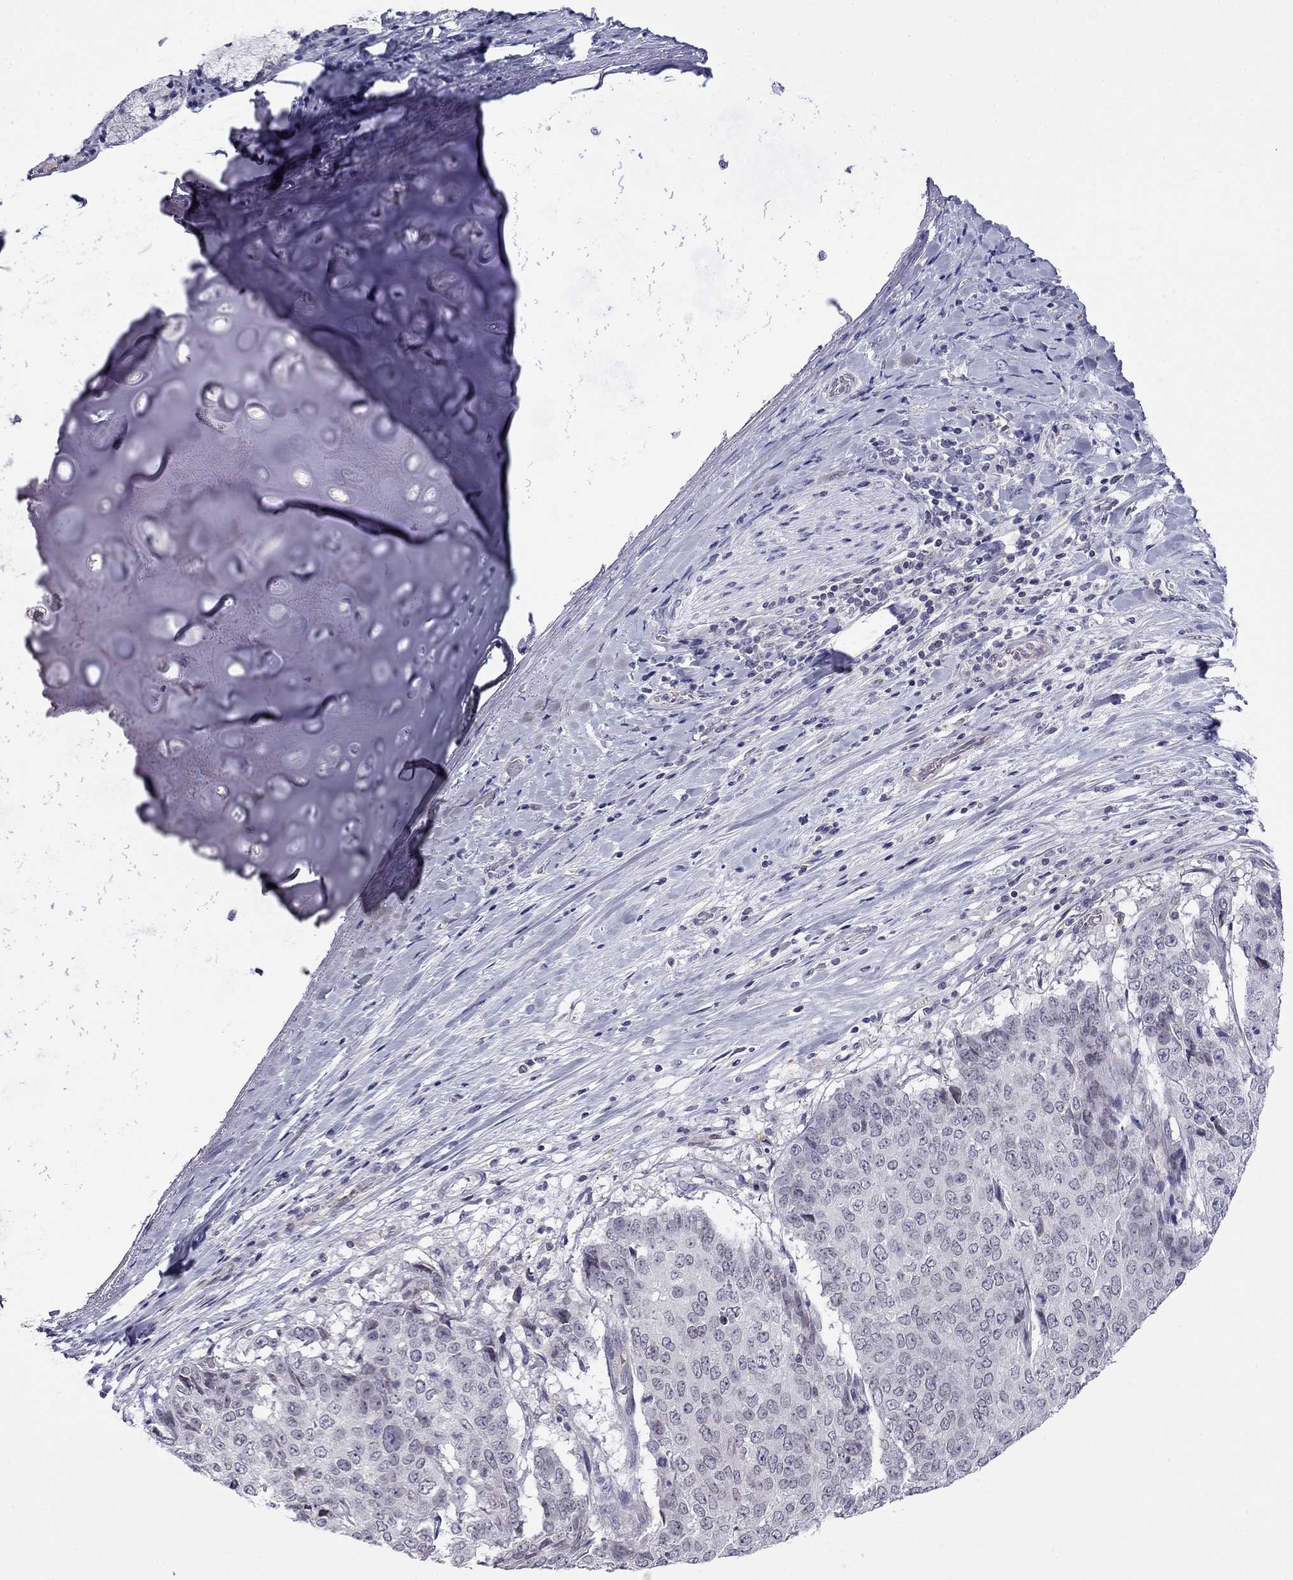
{"staining": {"intensity": "negative", "quantity": "none", "location": "none"}, "tissue": "lung cancer", "cell_type": "Tumor cells", "image_type": "cancer", "snomed": [{"axis": "morphology", "description": "Normal tissue, NOS"}, {"axis": "morphology", "description": "Squamous cell carcinoma, NOS"}, {"axis": "topography", "description": "Bronchus"}, {"axis": "topography", "description": "Lung"}], "caption": "Immunohistochemistry (IHC) of squamous cell carcinoma (lung) reveals no expression in tumor cells.", "gene": "PRR18", "patient": {"sex": "male", "age": 64}}